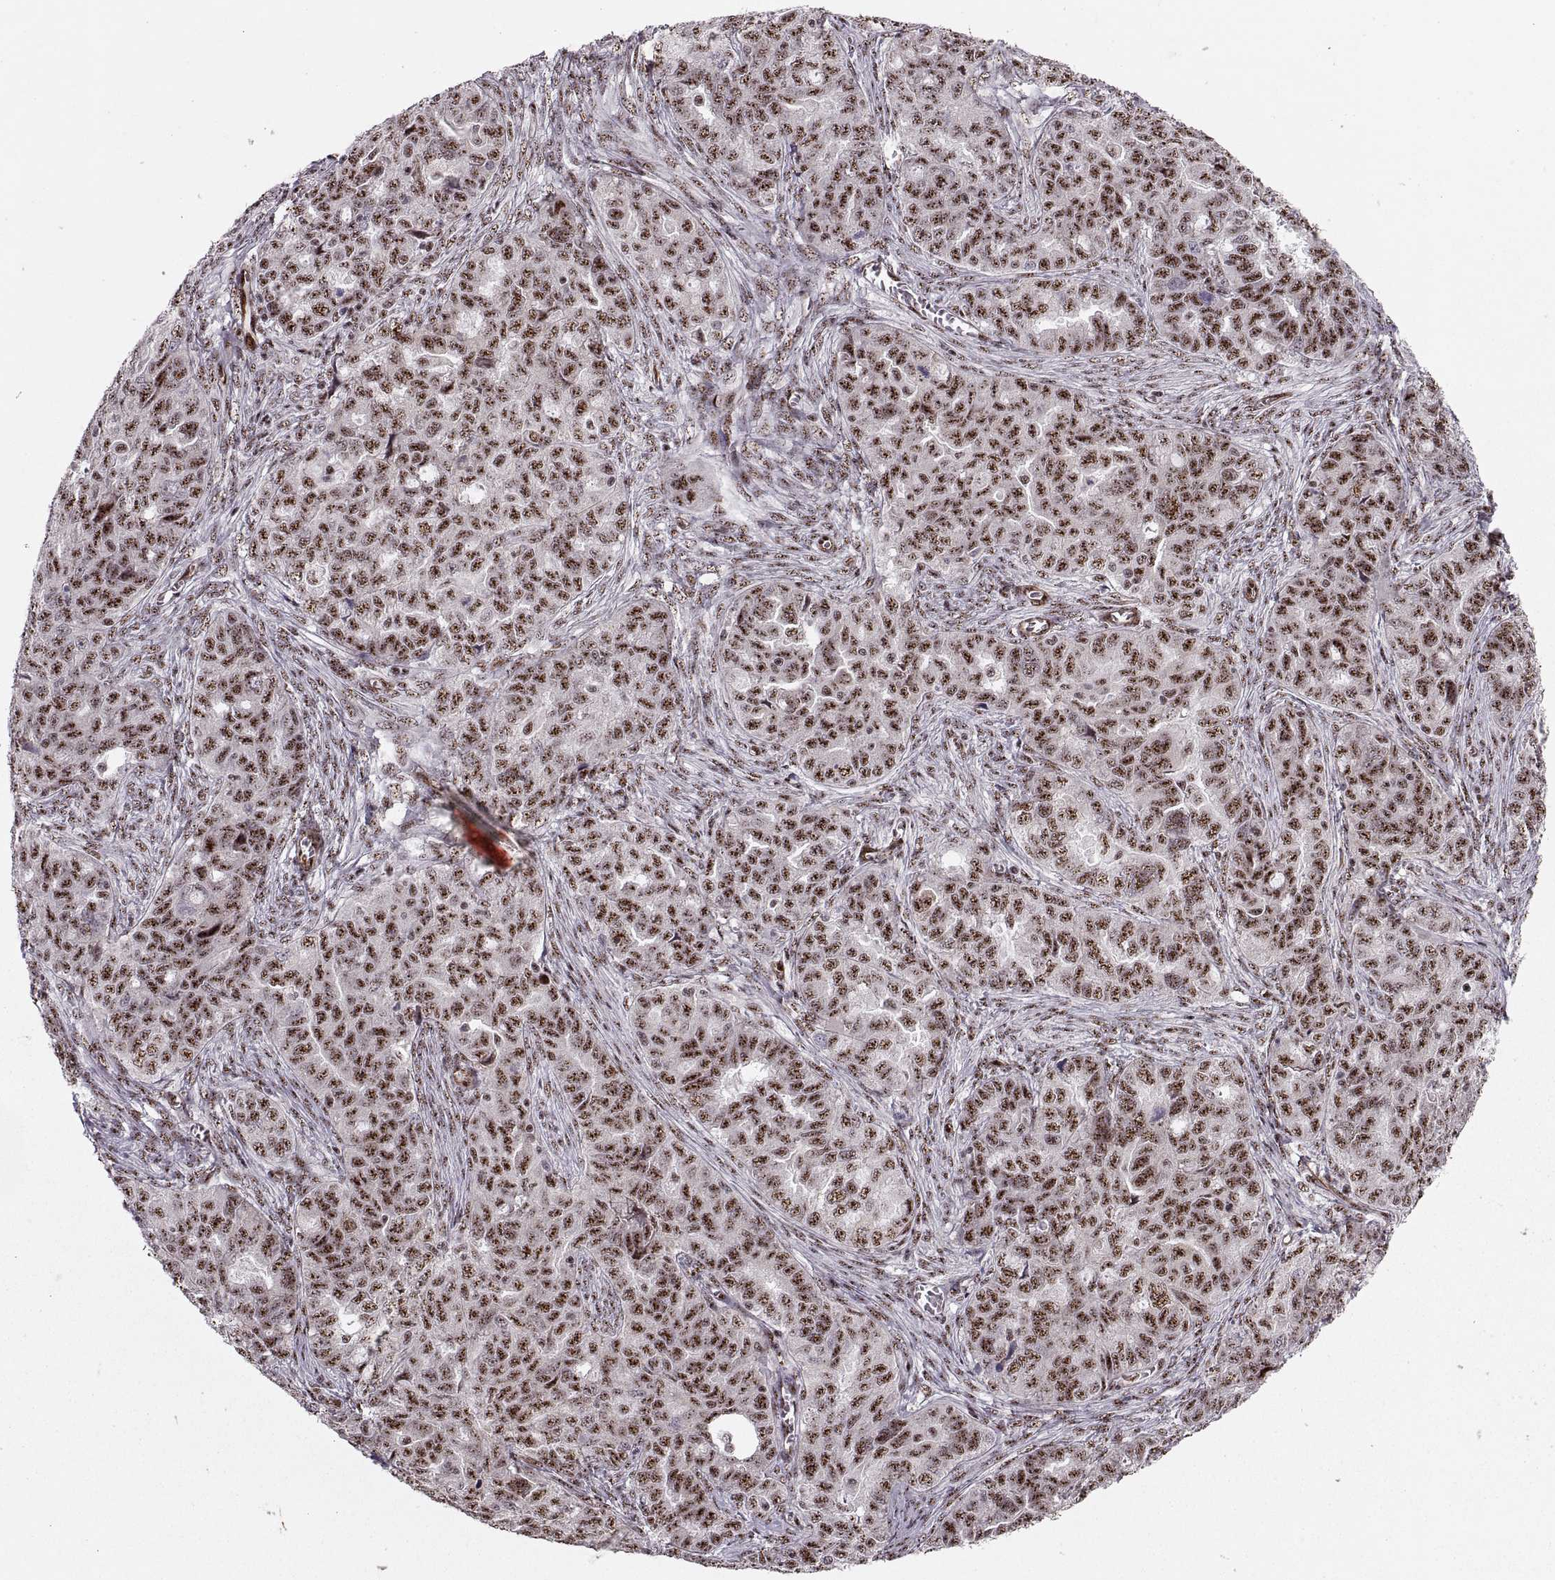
{"staining": {"intensity": "strong", "quantity": ">75%", "location": "nuclear"}, "tissue": "ovarian cancer", "cell_type": "Tumor cells", "image_type": "cancer", "snomed": [{"axis": "morphology", "description": "Cystadenocarcinoma, serous, NOS"}, {"axis": "topography", "description": "Ovary"}], "caption": "A photomicrograph of ovarian cancer (serous cystadenocarcinoma) stained for a protein reveals strong nuclear brown staining in tumor cells.", "gene": "ZCCHC17", "patient": {"sex": "female", "age": 51}}